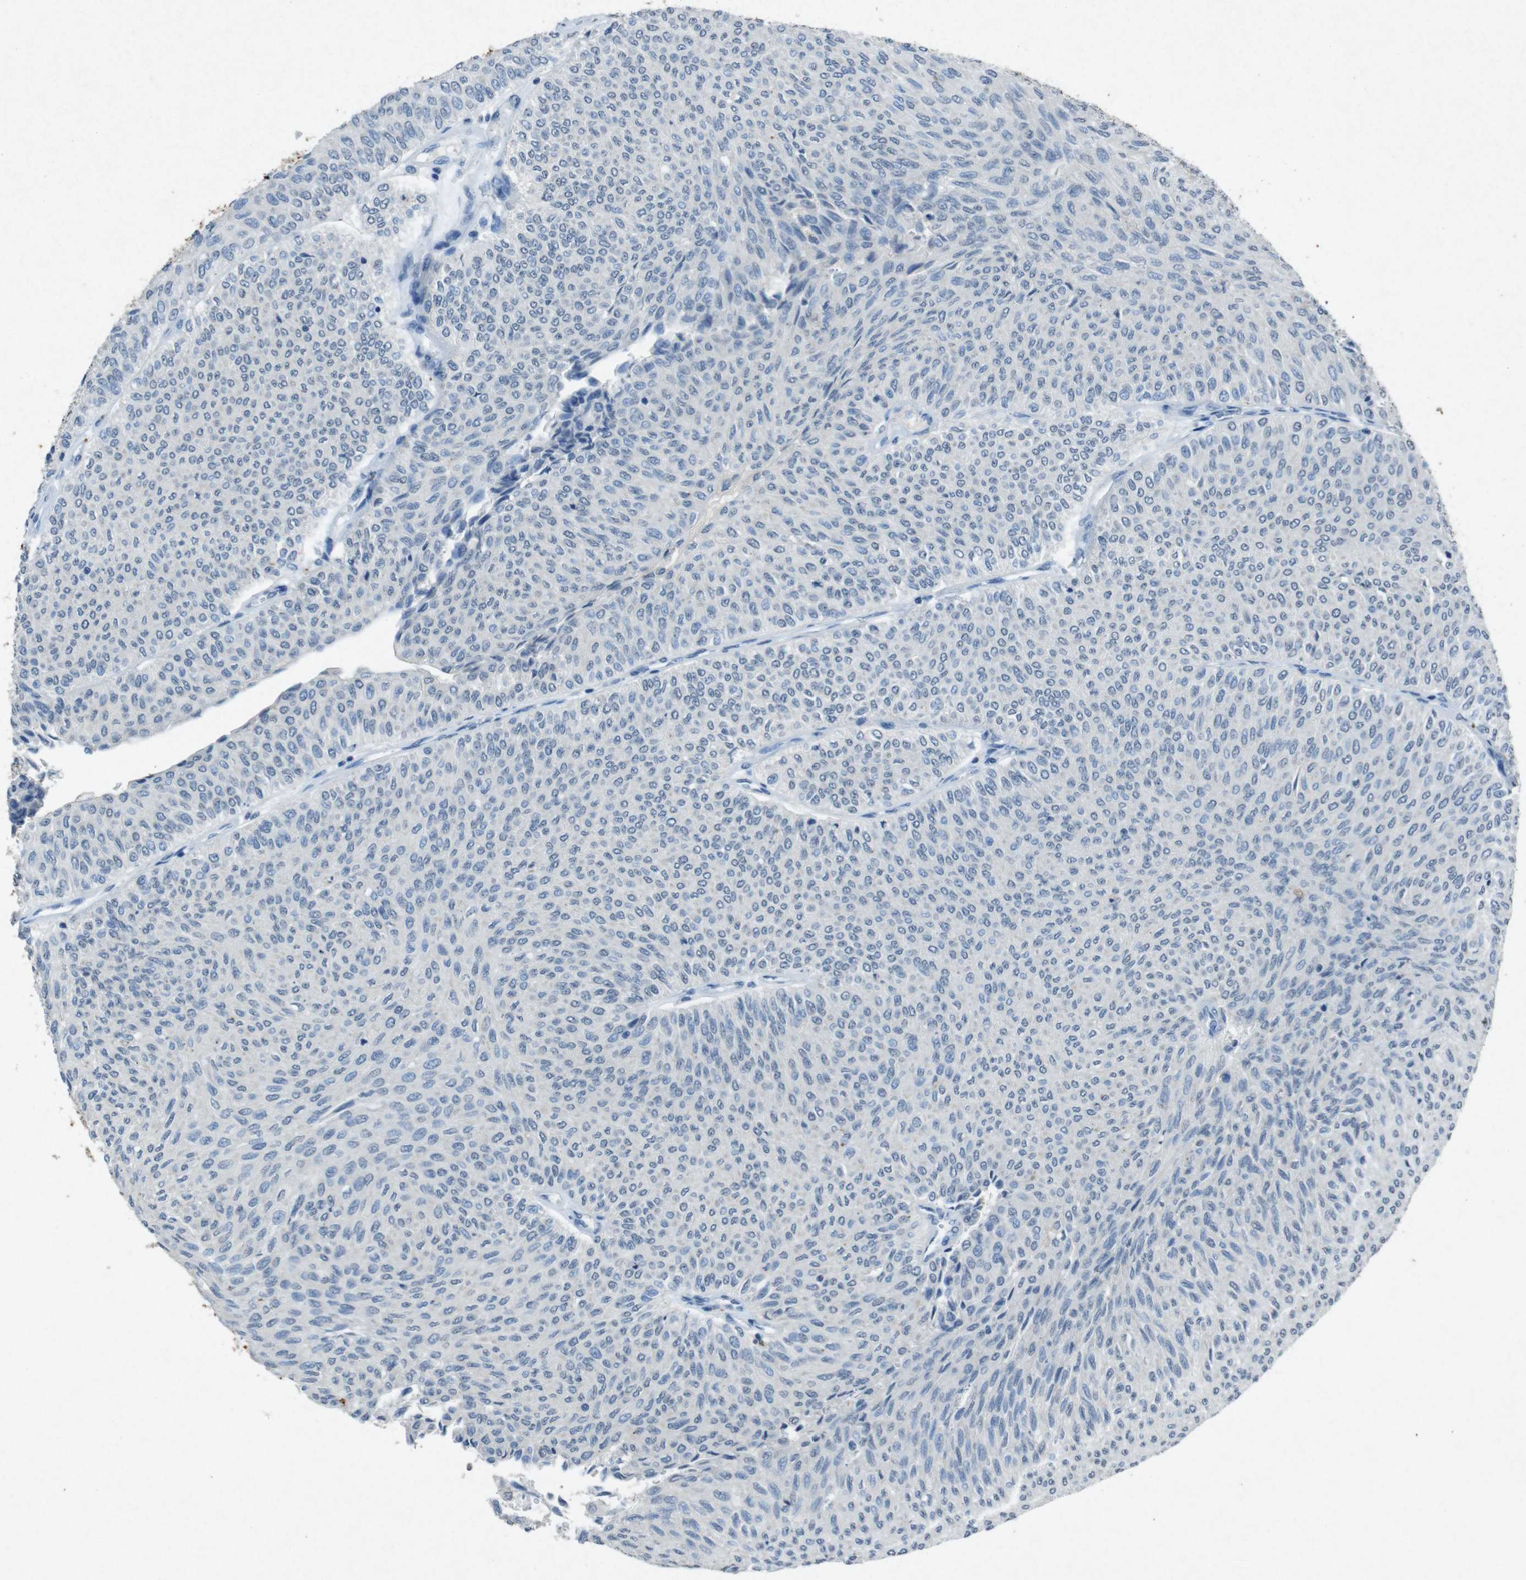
{"staining": {"intensity": "negative", "quantity": "none", "location": "none"}, "tissue": "urothelial cancer", "cell_type": "Tumor cells", "image_type": "cancer", "snomed": [{"axis": "morphology", "description": "Urothelial carcinoma, Low grade"}, {"axis": "topography", "description": "Urinary bladder"}], "caption": "This is a micrograph of immunohistochemistry staining of low-grade urothelial carcinoma, which shows no expression in tumor cells.", "gene": "STBD1", "patient": {"sex": "male", "age": 78}}